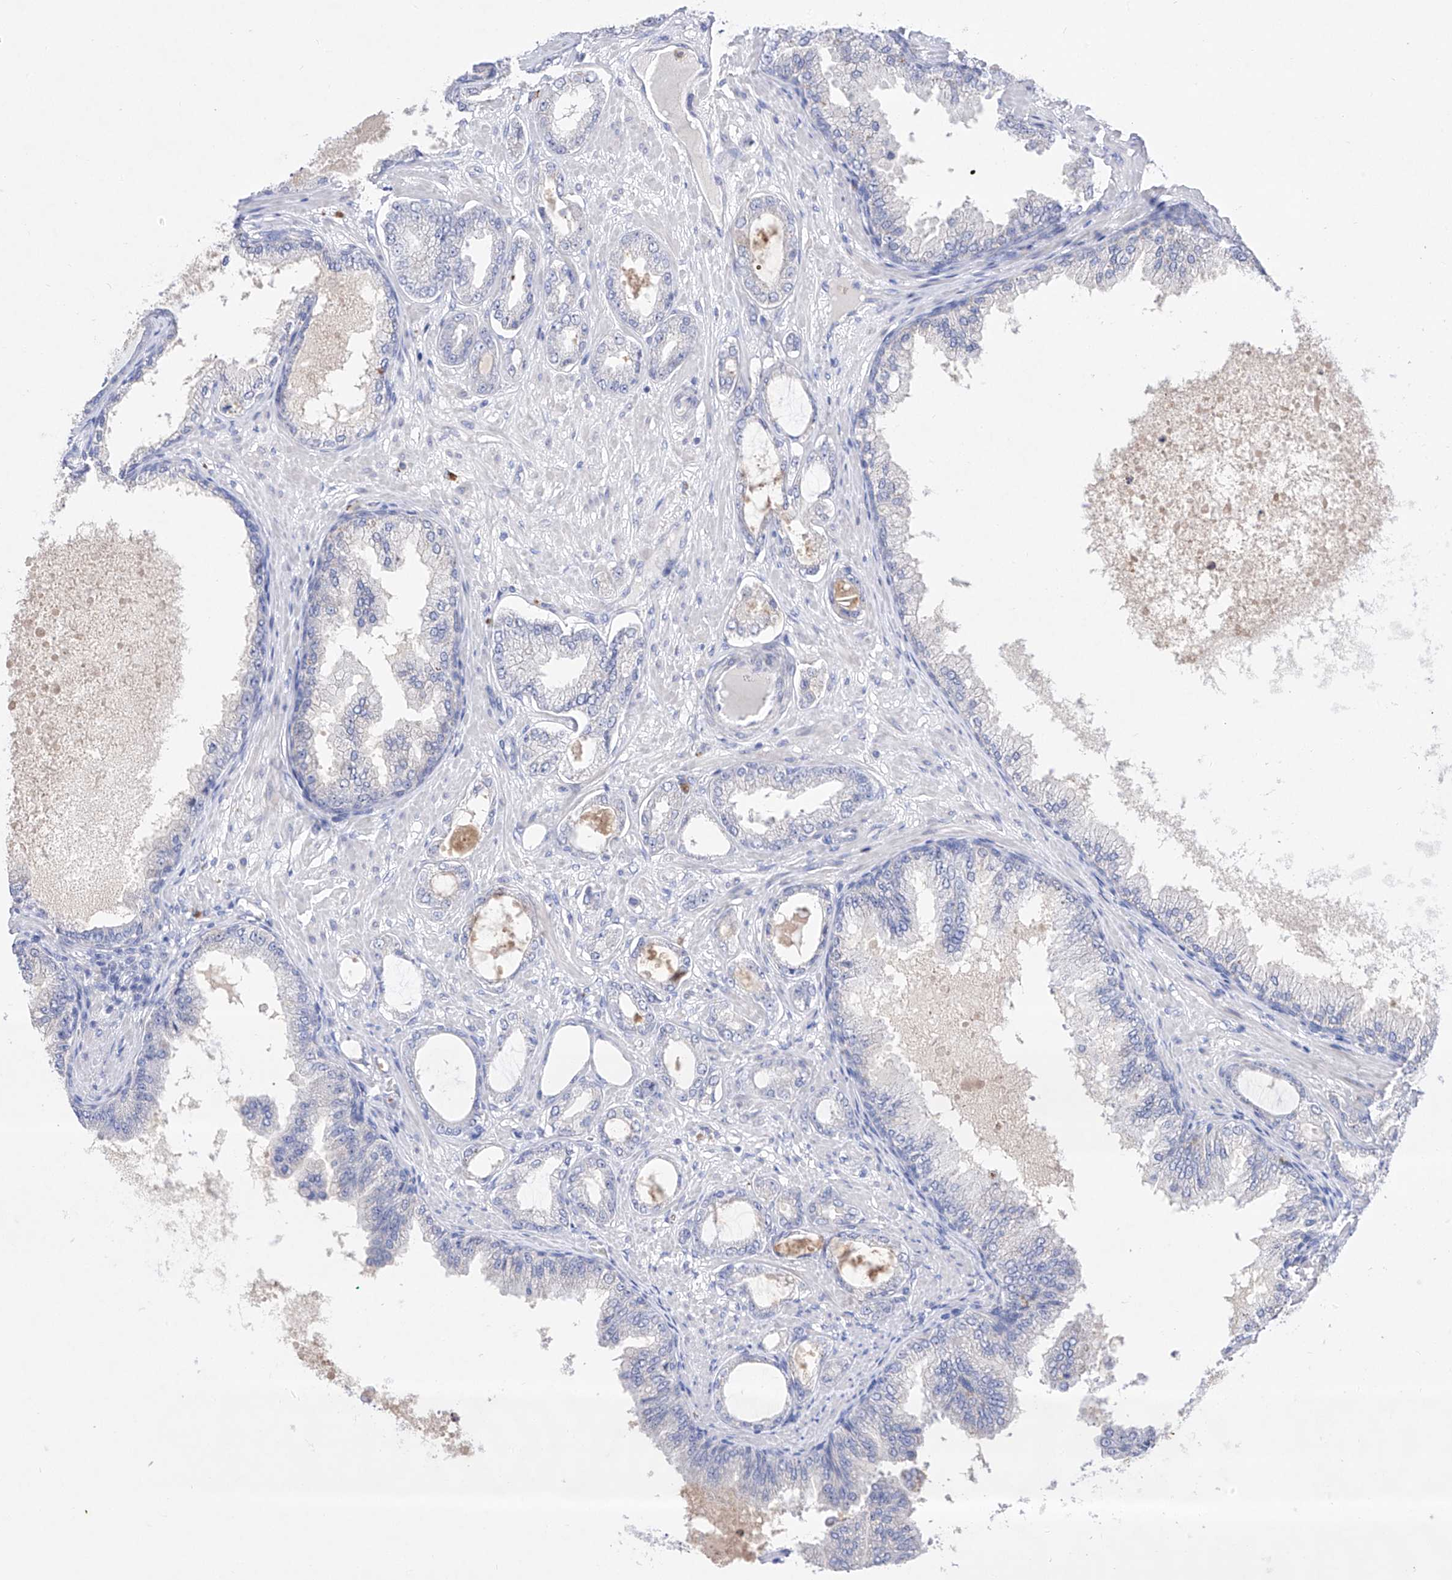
{"staining": {"intensity": "negative", "quantity": "none", "location": "none"}, "tissue": "prostate cancer", "cell_type": "Tumor cells", "image_type": "cancer", "snomed": [{"axis": "morphology", "description": "Adenocarcinoma, Low grade"}, {"axis": "topography", "description": "Prostate"}], "caption": "Immunohistochemistry (IHC) of prostate adenocarcinoma (low-grade) reveals no positivity in tumor cells.", "gene": "TM7SF2", "patient": {"sex": "male", "age": 63}}